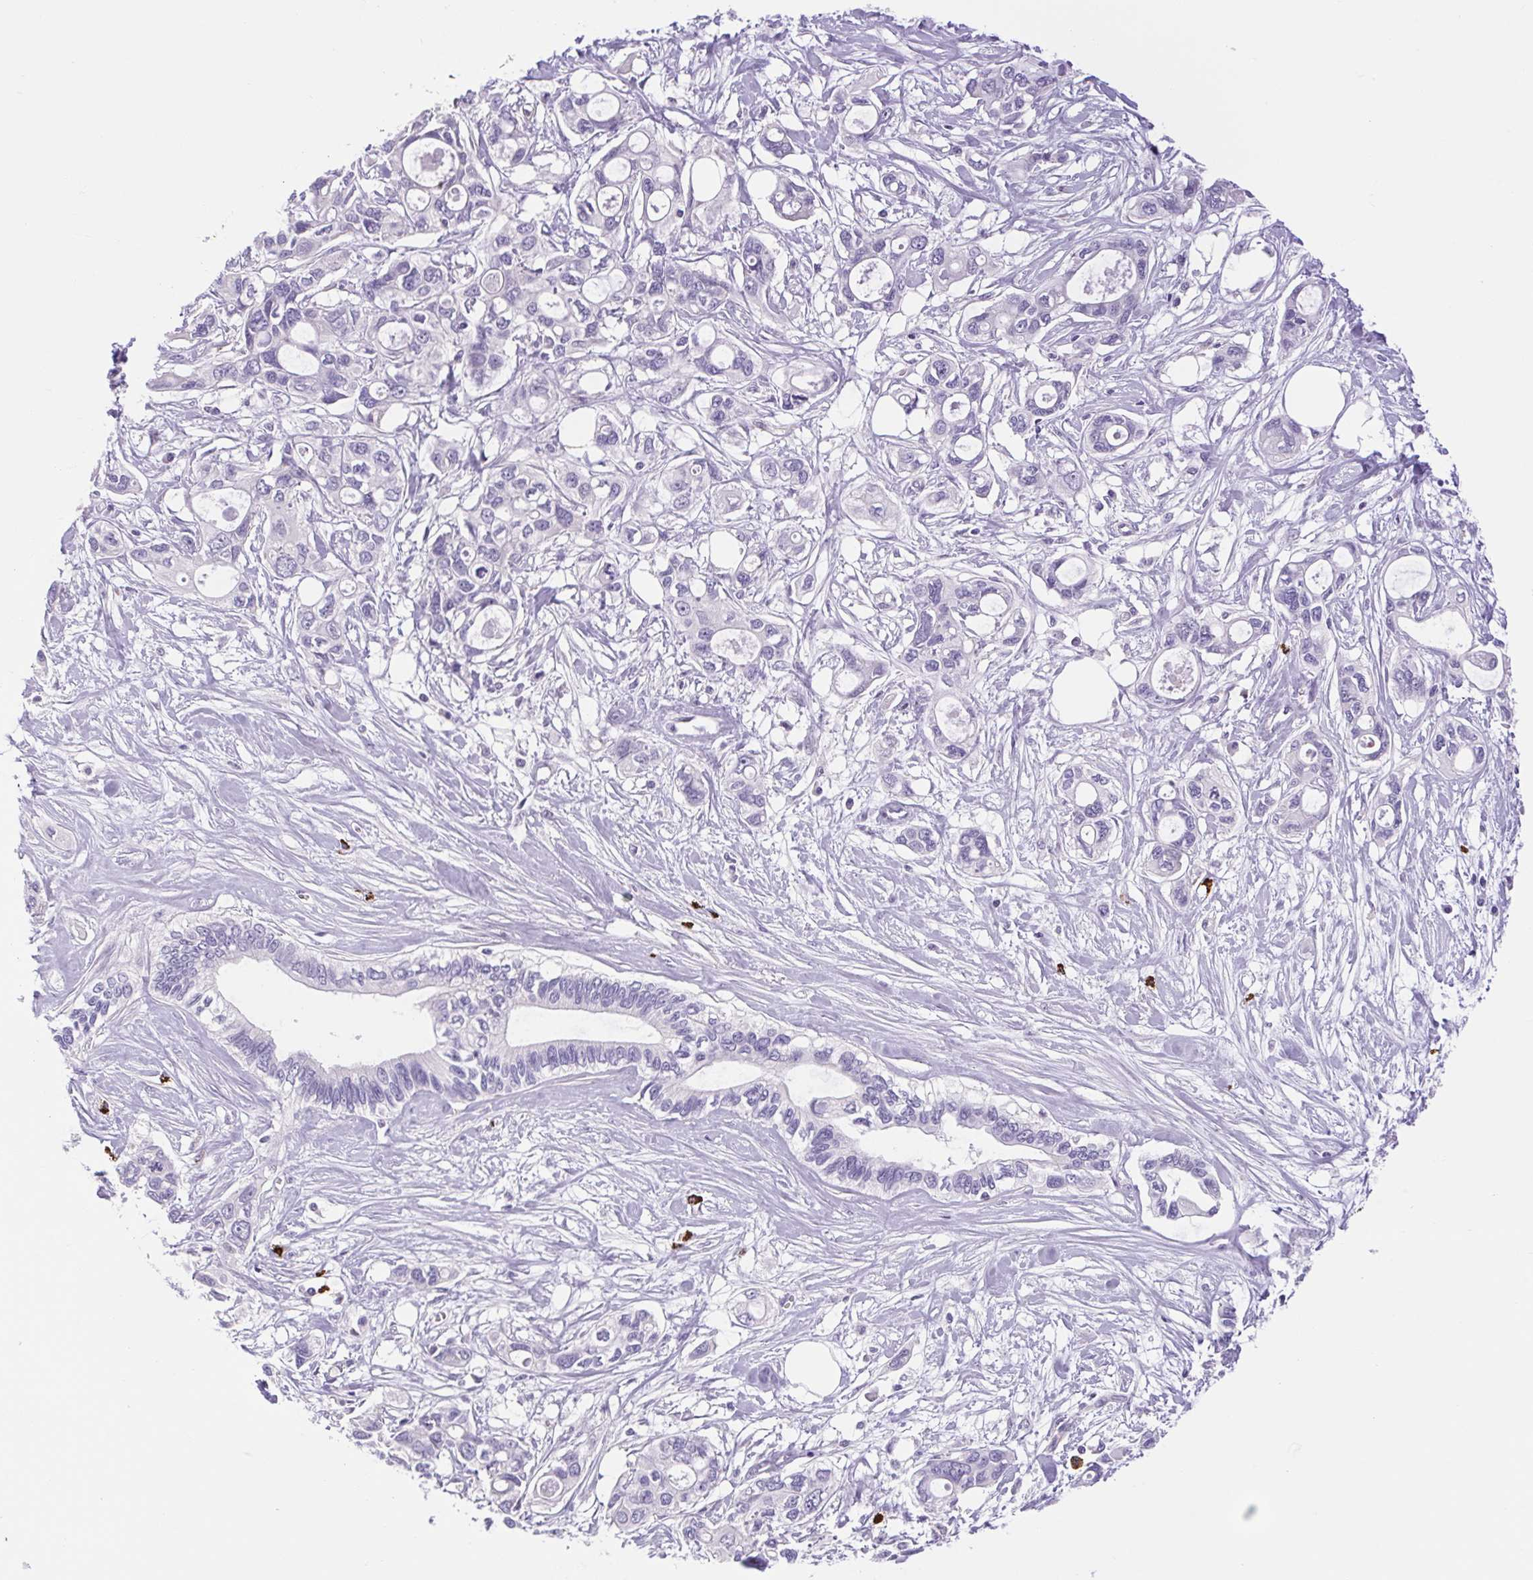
{"staining": {"intensity": "negative", "quantity": "none", "location": "none"}, "tissue": "pancreatic cancer", "cell_type": "Tumor cells", "image_type": "cancer", "snomed": [{"axis": "morphology", "description": "Adenocarcinoma, NOS"}, {"axis": "topography", "description": "Pancreas"}], "caption": "Immunohistochemical staining of human adenocarcinoma (pancreatic) reveals no significant positivity in tumor cells.", "gene": "FAM177B", "patient": {"sex": "male", "age": 60}}